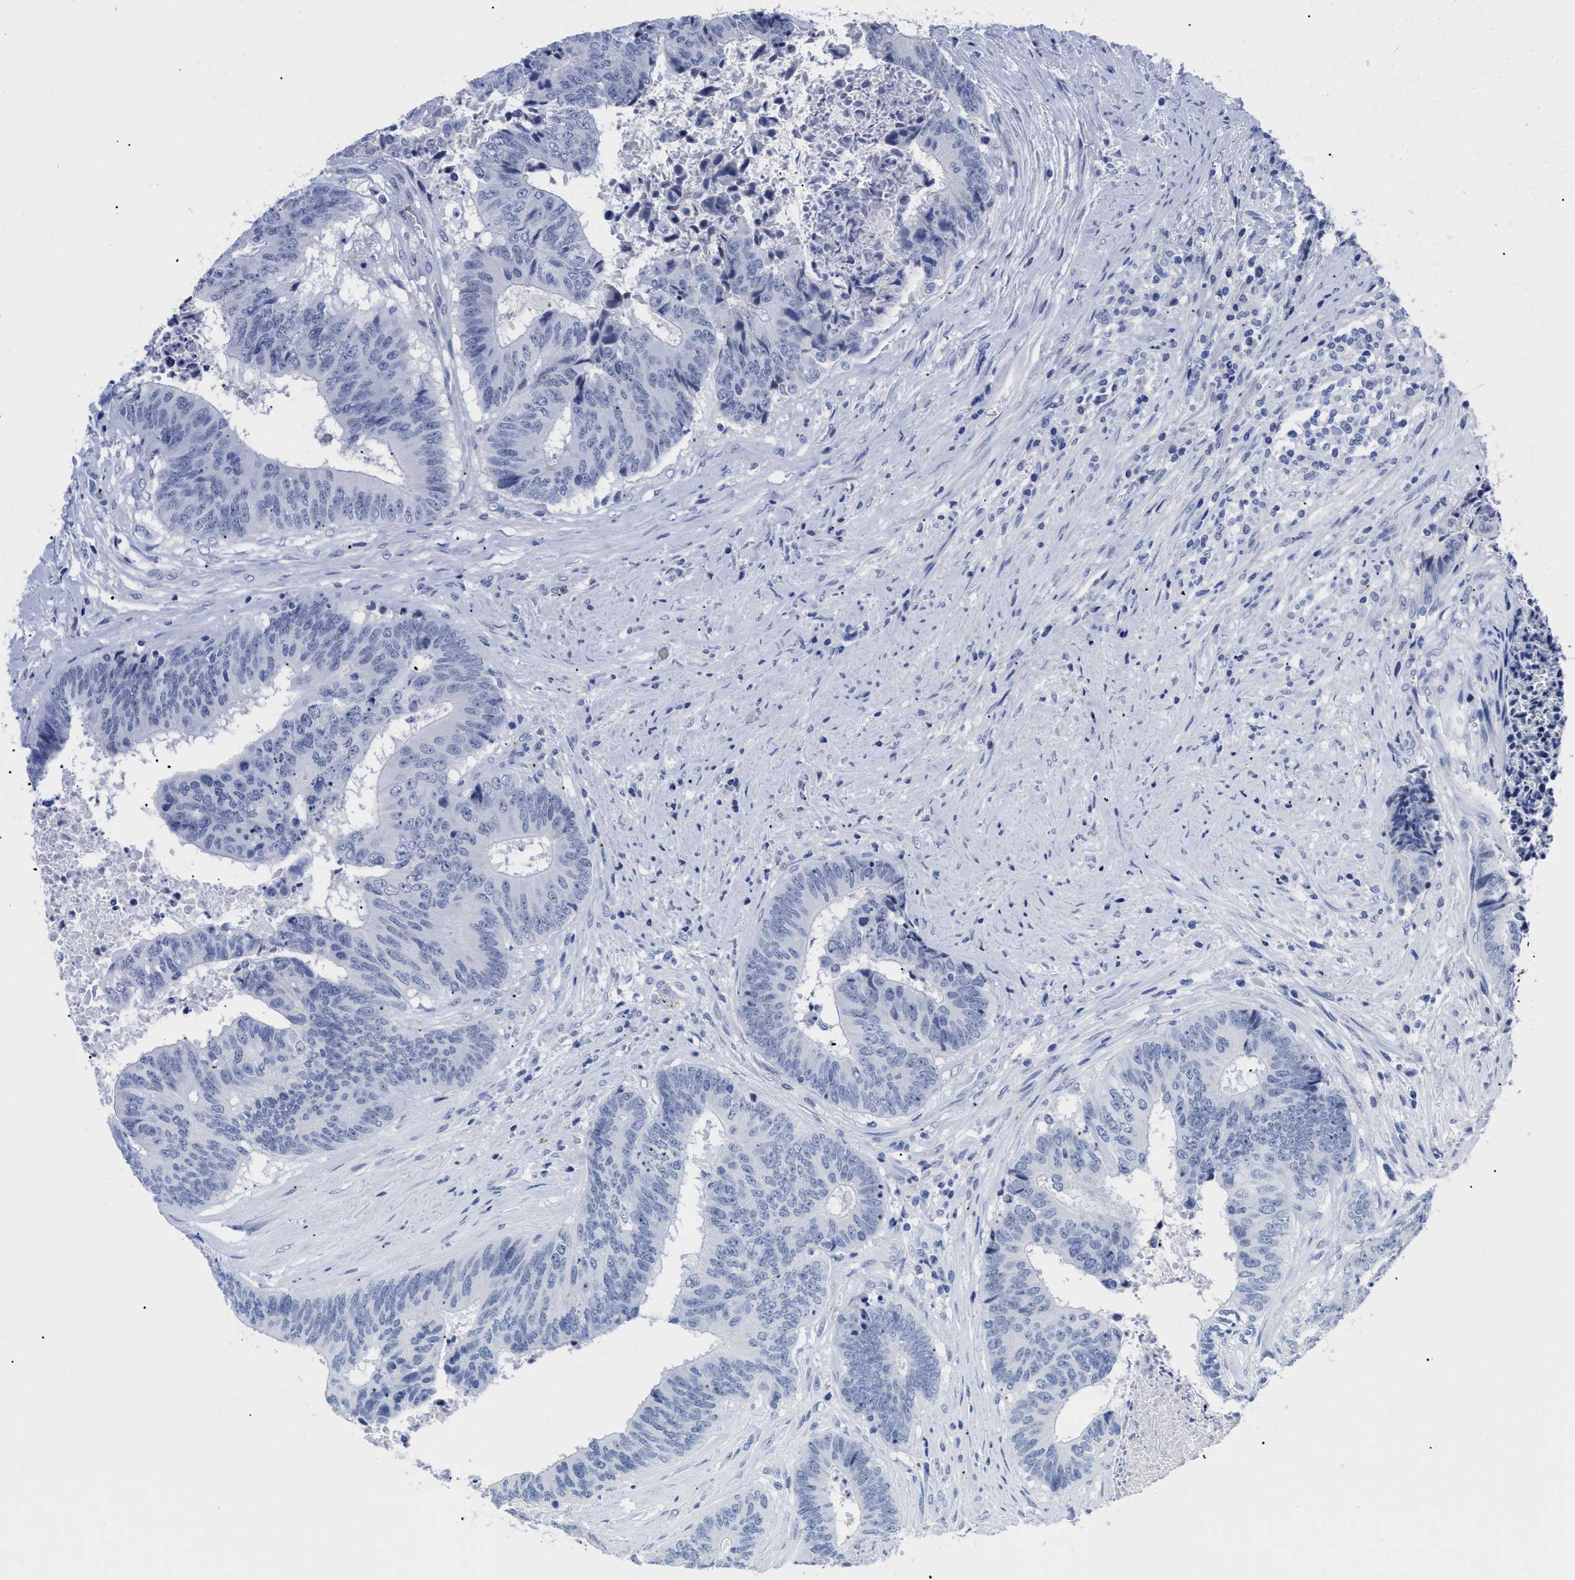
{"staining": {"intensity": "negative", "quantity": "none", "location": "none"}, "tissue": "colorectal cancer", "cell_type": "Tumor cells", "image_type": "cancer", "snomed": [{"axis": "morphology", "description": "Adenocarcinoma, NOS"}, {"axis": "topography", "description": "Rectum"}], "caption": "Photomicrograph shows no significant protein expression in tumor cells of colorectal adenocarcinoma. Nuclei are stained in blue.", "gene": "TREML1", "patient": {"sex": "male", "age": 72}}